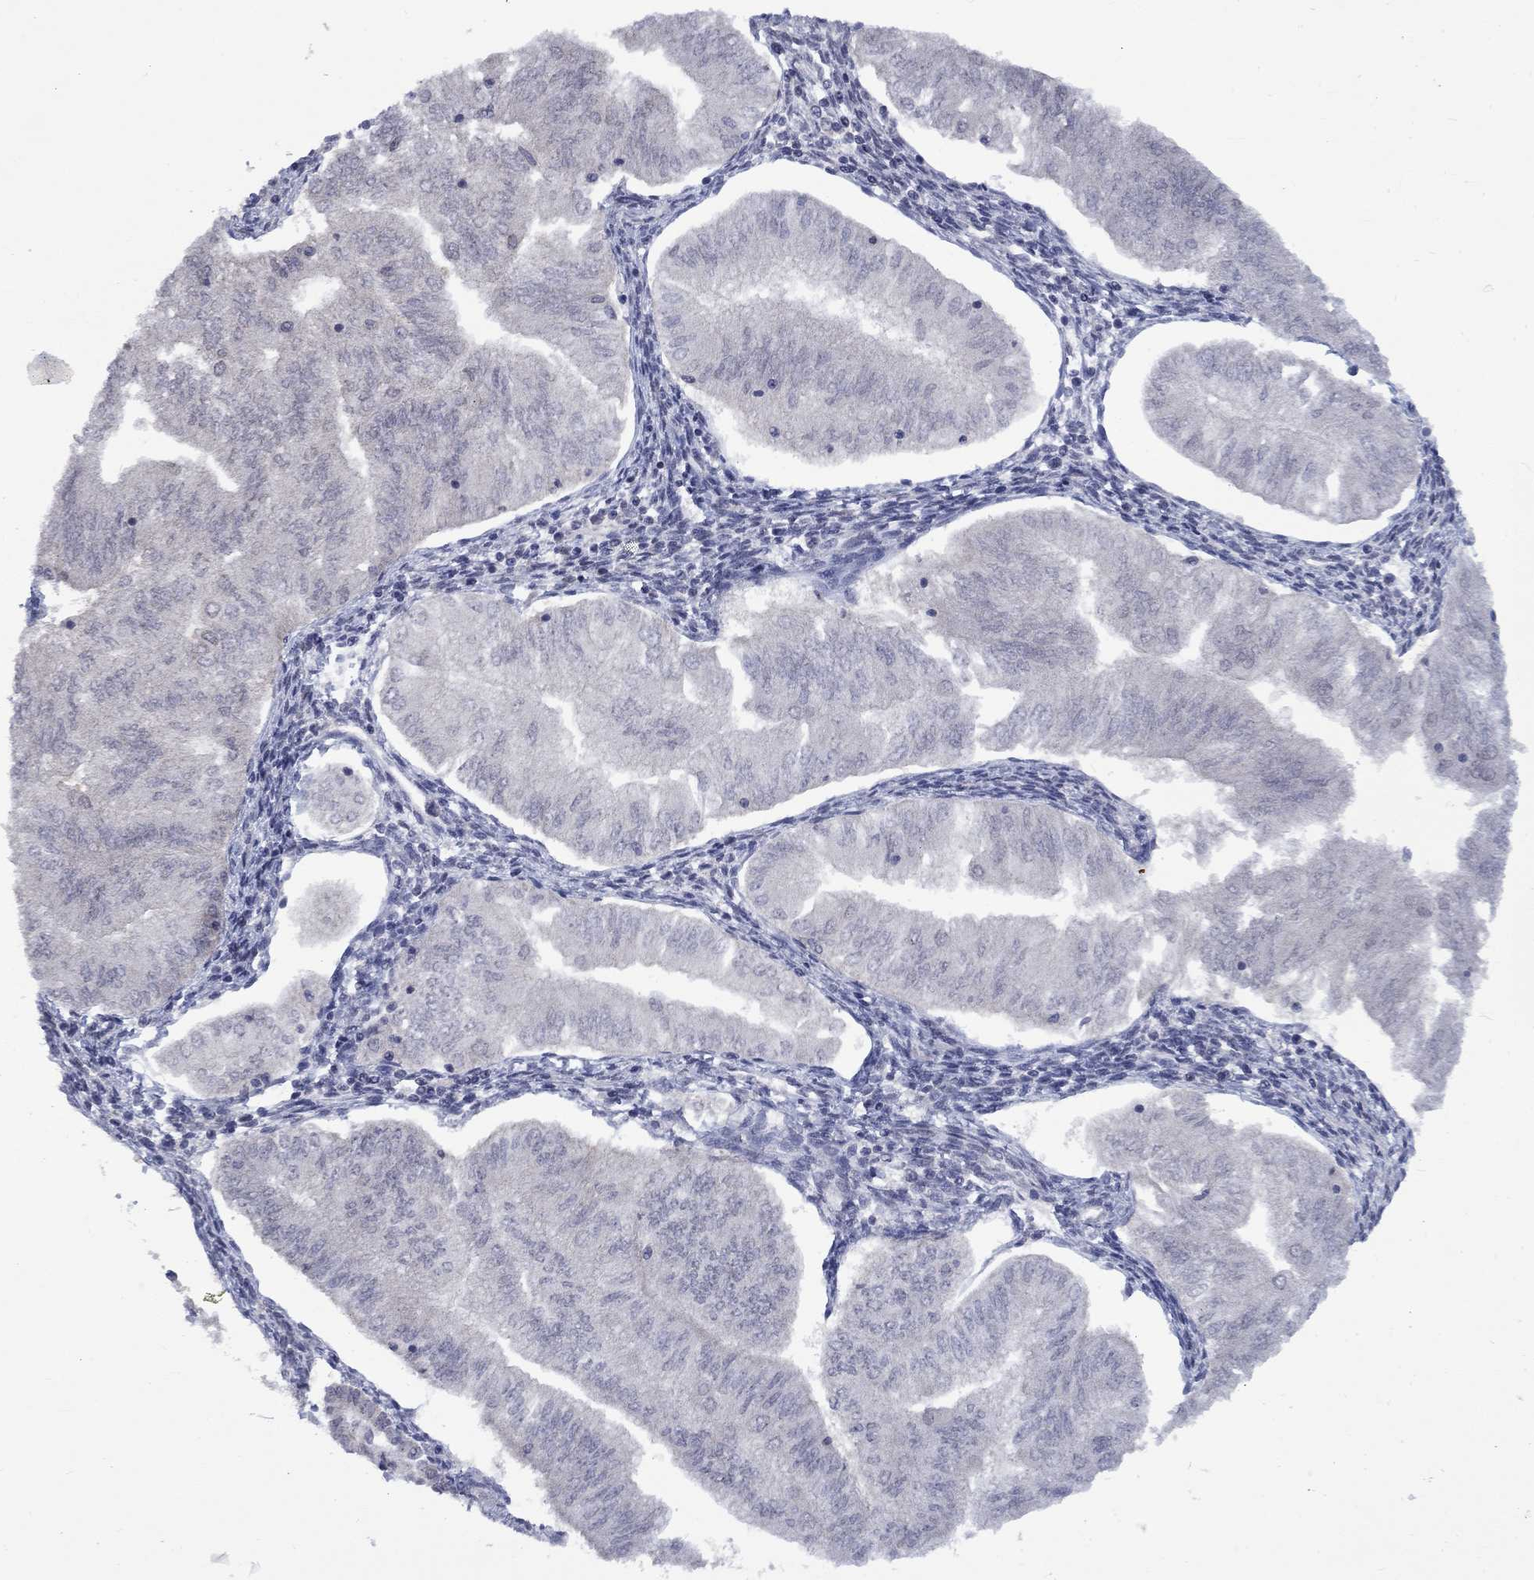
{"staining": {"intensity": "negative", "quantity": "none", "location": "none"}, "tissue": "endometrial cancer", "cell_type": "Tumor cells", "image_type": "cancer", "snomed": [{"axis": "morphology", "description": "Adenocarcinoma, NOS"}, {"axis": "topography", "description": "Endometrium"}], "caption": "The micrograph shows no significant staining in tumor cells of endometrial cancer (adenocarcinoma).", "gene": "SPATA33", "patient": {"sex": "female", "age": 53}}